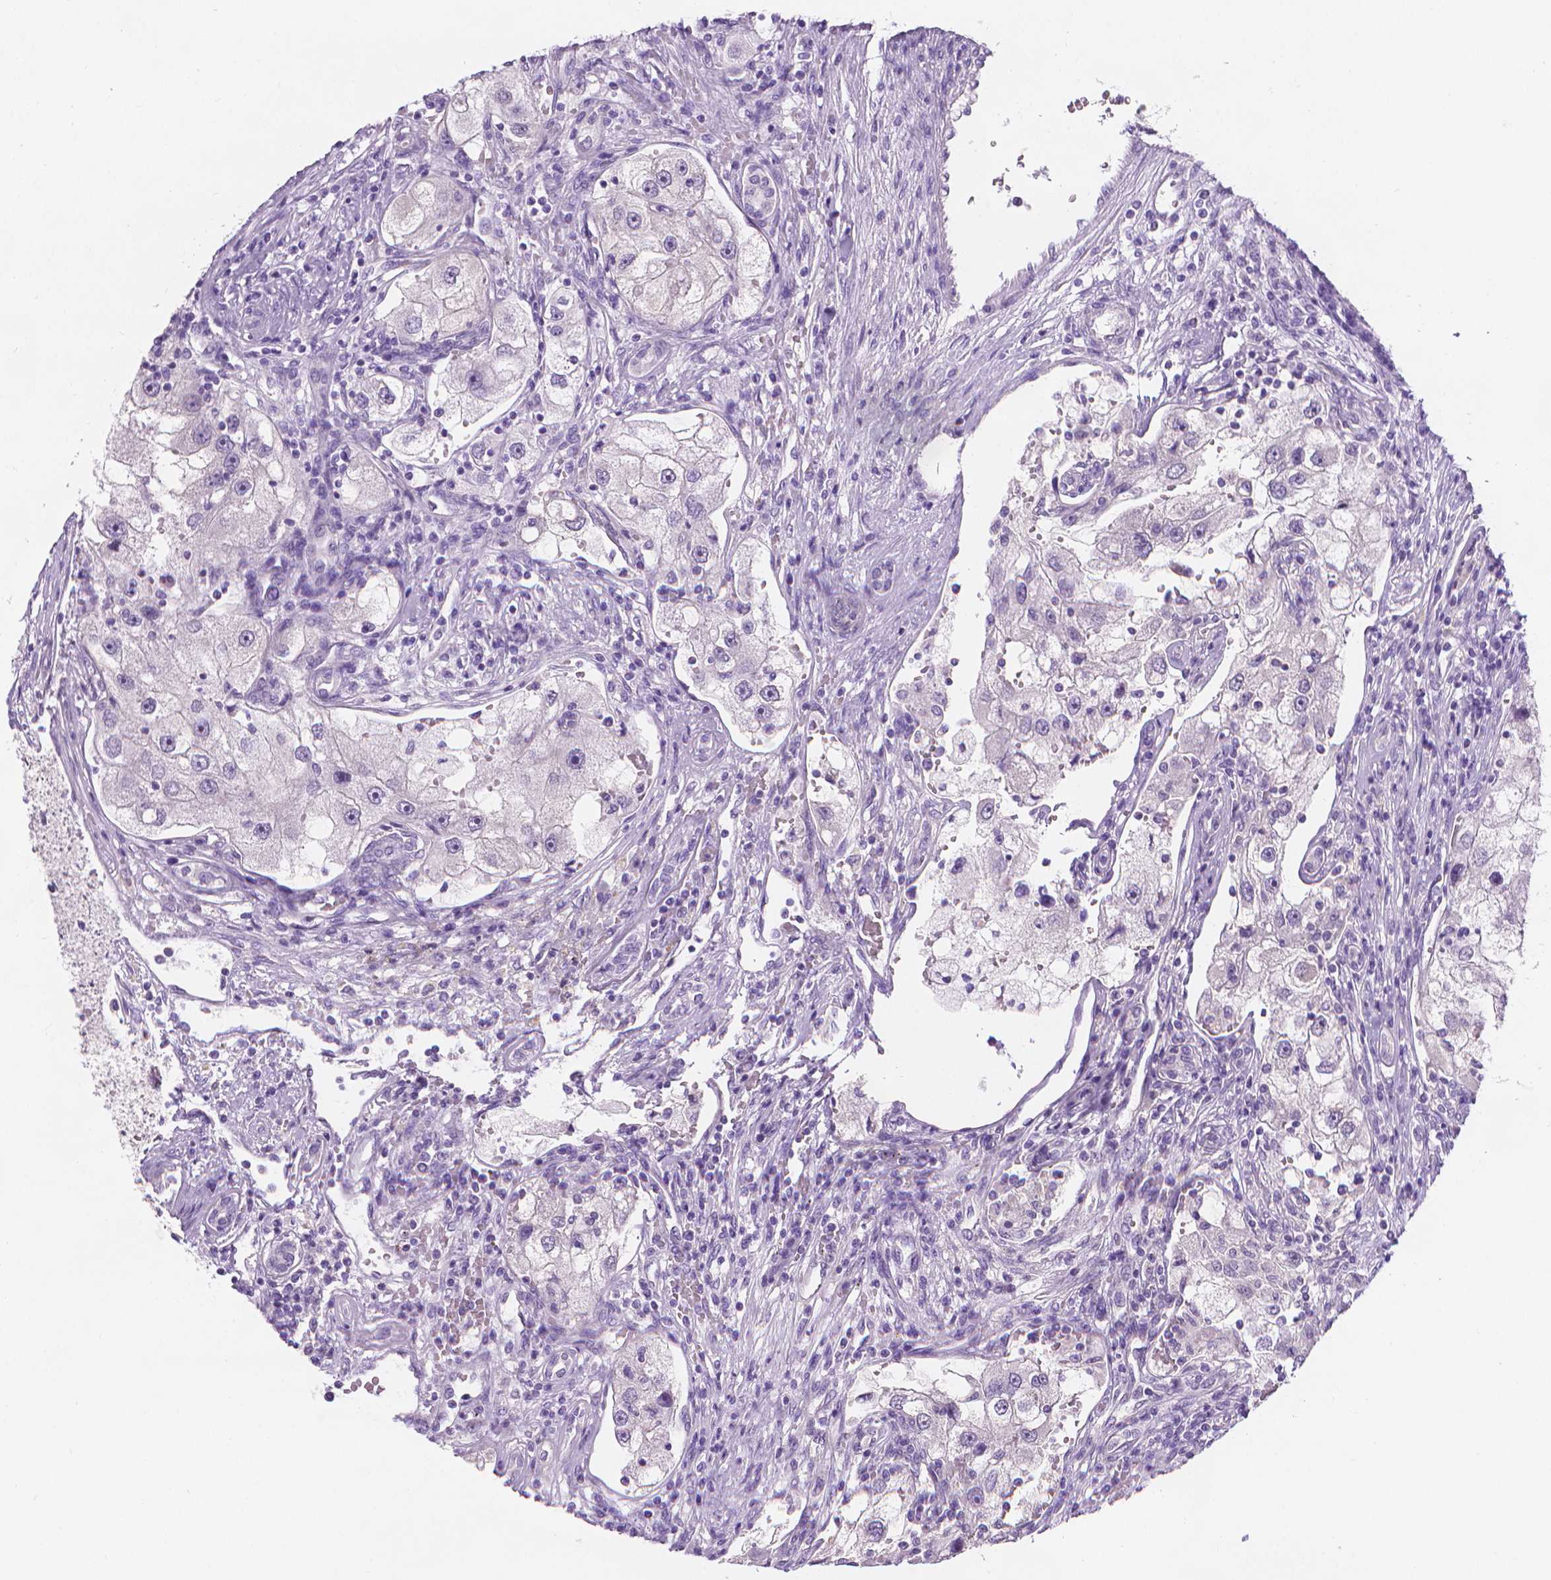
{"staining": {"intensity": "negative", "quantity": "none", "location": "none"}, "tissue": "renal cancer", "cell_type": "Tumor cells", "image_type": "cancer", "snomed": [{"axis": "morphology", "description": "Adenocarcinoma, NOS"}, {"axis": "topography", "description": "Kidney"}], "caption": "This is an immunohistochemistry (IHC) histopathology image of renal cancer. There is no positivity in tumor cells.", "gene": "FASN", "patient": {"sex": "male", "age": 63}}